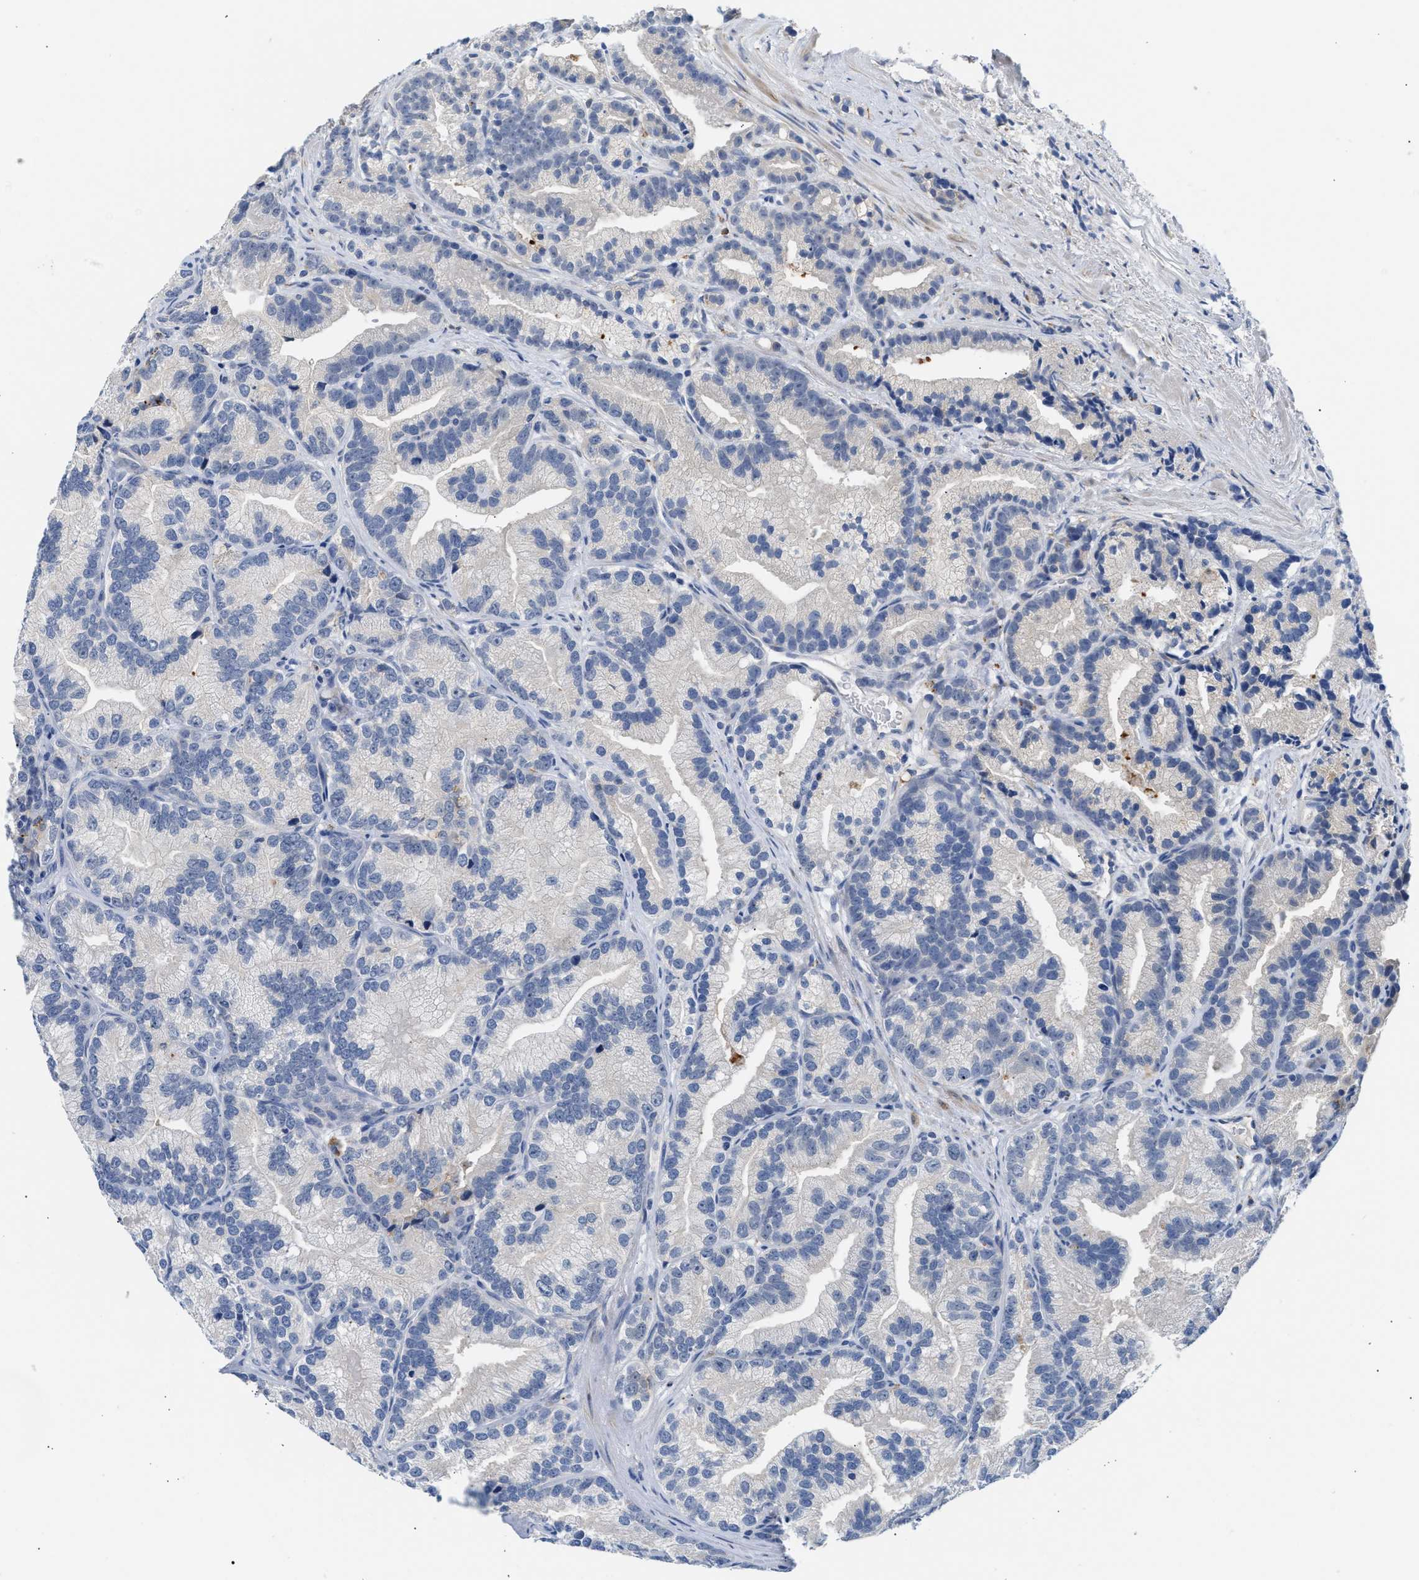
{"staining": {"intensity": "negative", "quantity": "none", "location": "none"}, "tissue": "prostate cancer", "cell_type": "Tumor cells", "image_type": "cancer", "snomed": [{"axis": "morphology", "description": "Adenocarcinoma, Low grade"}, {"axis": "topography", "description": "Prostate"}], "caption": "An immunohistochemistry (IHC) histopathology image of low-grade adenocarcinoma (prostate) is shown. There is no staining in tumor cells of low-grade adenocarcinoma (prostate). (DAB (3,3'-diaminobenzidine) immunohistochemistry, high magnification).", "gene": "PPM1L", "patient": {"sex": "male", "age": 89}}